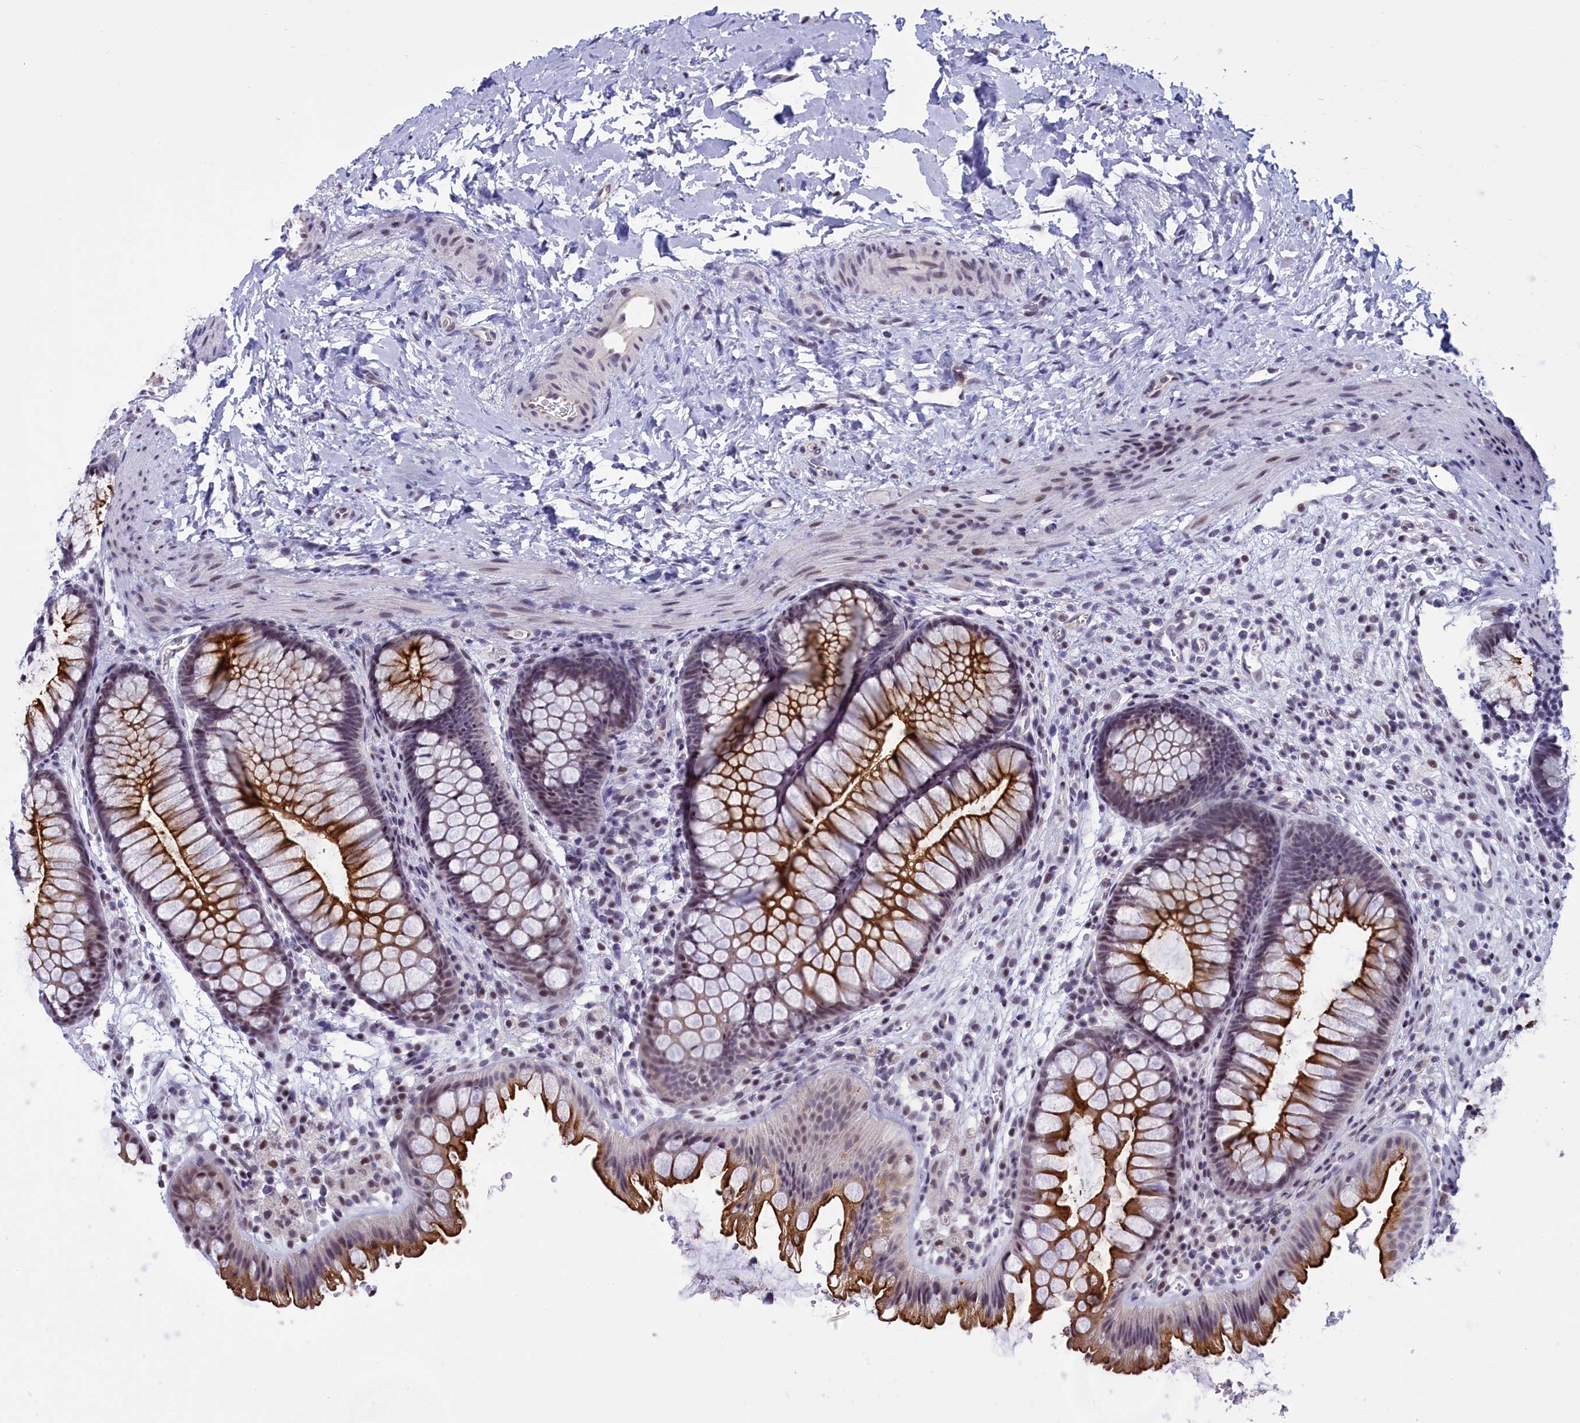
{"staining": {"intensity": "negative", "quantity": "none", "location": "none"}, "tissue": "colon", "cell_type": "Endothelial cells", "image_type": "normal", "snomed": [{"axis": "morphology", "description": "Normal tissue, NOS"}, {"axis": "topography", "description": "Colon"}], "caption": "Protein analysis of benign colon shows no significant positivity in endothelial cells. (Brightfield microscopy of DAB immunohistochemistry (IHC) at high magnification).", "gene": "SPIRE2", "patient": {"sex": "female", "age": 62}}